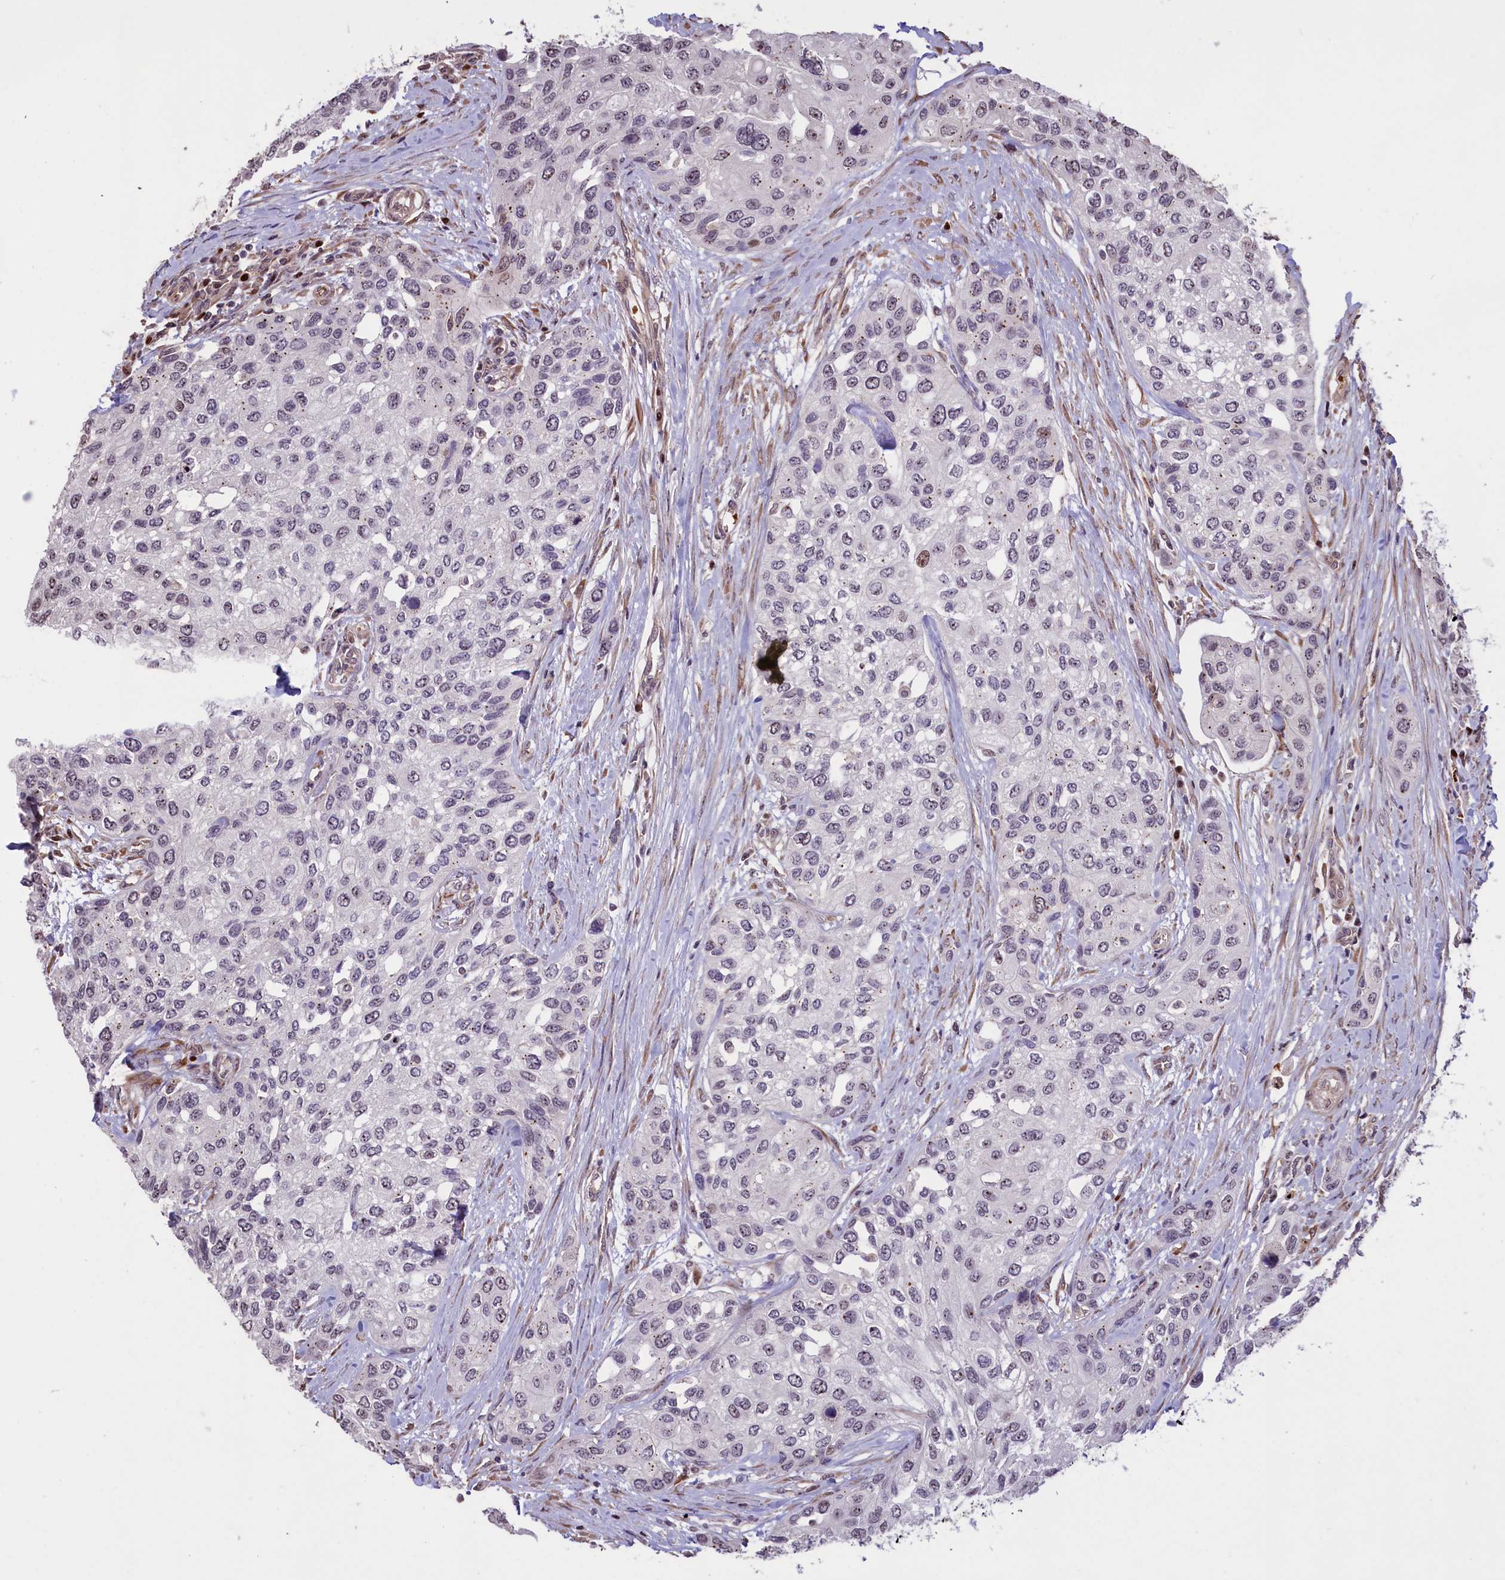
{"staining": {"intensity": "negative", "quantity": "none", "location": "none"}, "tissue": "urothelial cancer", "cell_type": "Tumor cells", "image_type": "cancer", "snomed": [{"axis": "morphology", "description": "Normal tissue, NOS"}, {"axis": "morphology", "description": "Urothelial carcinoma, High grade"}, {"axis": "topography", "description": "Vascular tissue"}, {"axis": "topography", "description": "Urinary bladder"}], "caption": "The immunohistochemistry (IHC) image has no significant expression in tumor cells of urothelial cancer tissue. The staining was performed using DAB to visualize the protein expression in brown, while the nuclei were stained in blue with hematoxylin (Magnification: 20x).", "gene": "SHFL", "patient": {"sex": "female", "age": 56}}